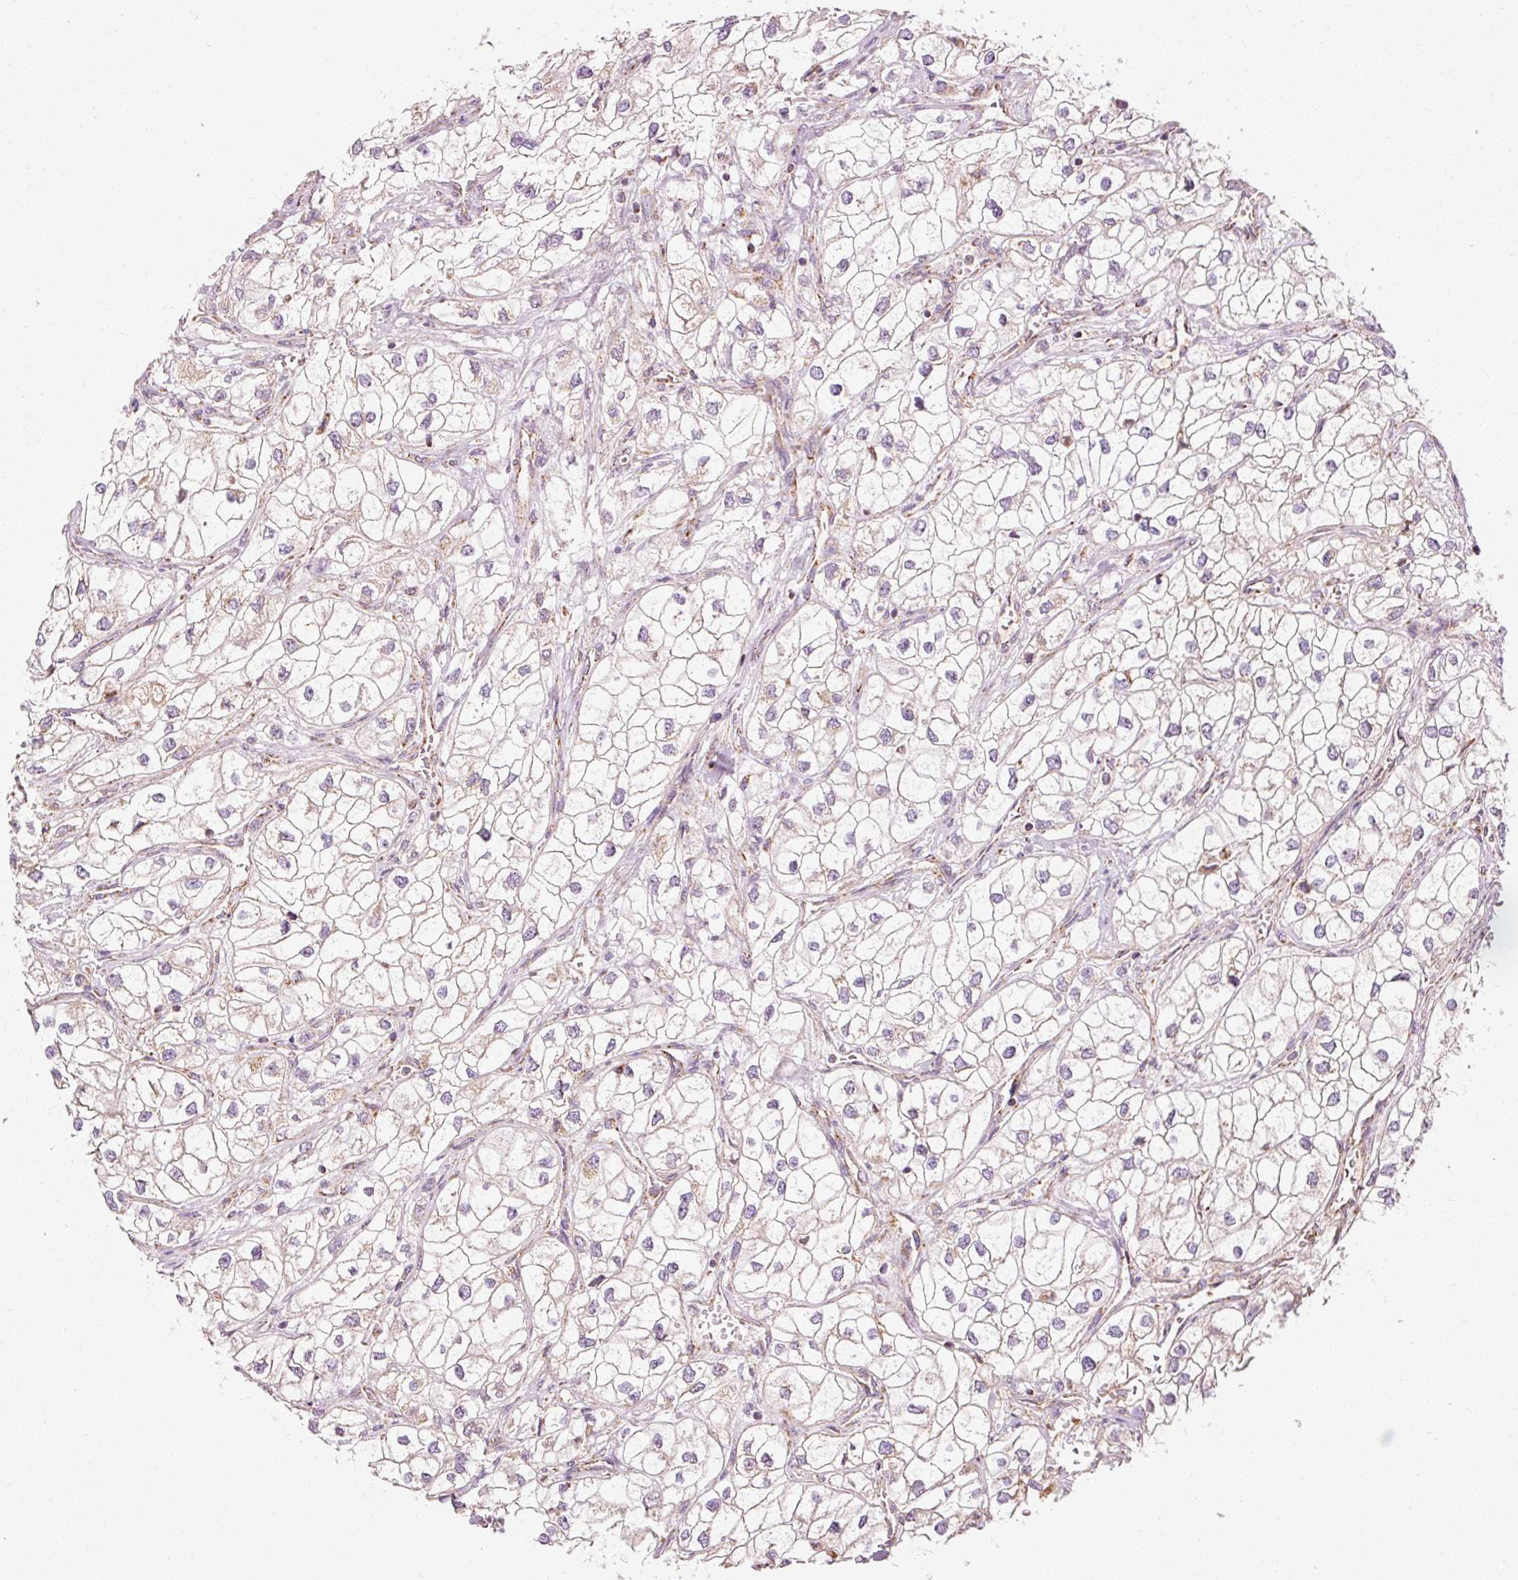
{"staining": {"intensity": "weak", "quantity": "25%-75%", "location": "cytoplasmic/membranous"}, "tissue": "renal cancer", "cell_type": "Tumor cells", "image_type": "cancer", "snomed": [{"axis": "morphology", "description": "Adenocarcinoma, NOS"}, {"axis": "topography", "description": "Kidney"}], "caption": "Protein expression analysis of renal cancer demonstrates weak cytoplasmic/membranous staining in about 25%-75% of tumor cells.", "gene": "NDUFB4", "patient": {"sex": "male", "age": 59}}